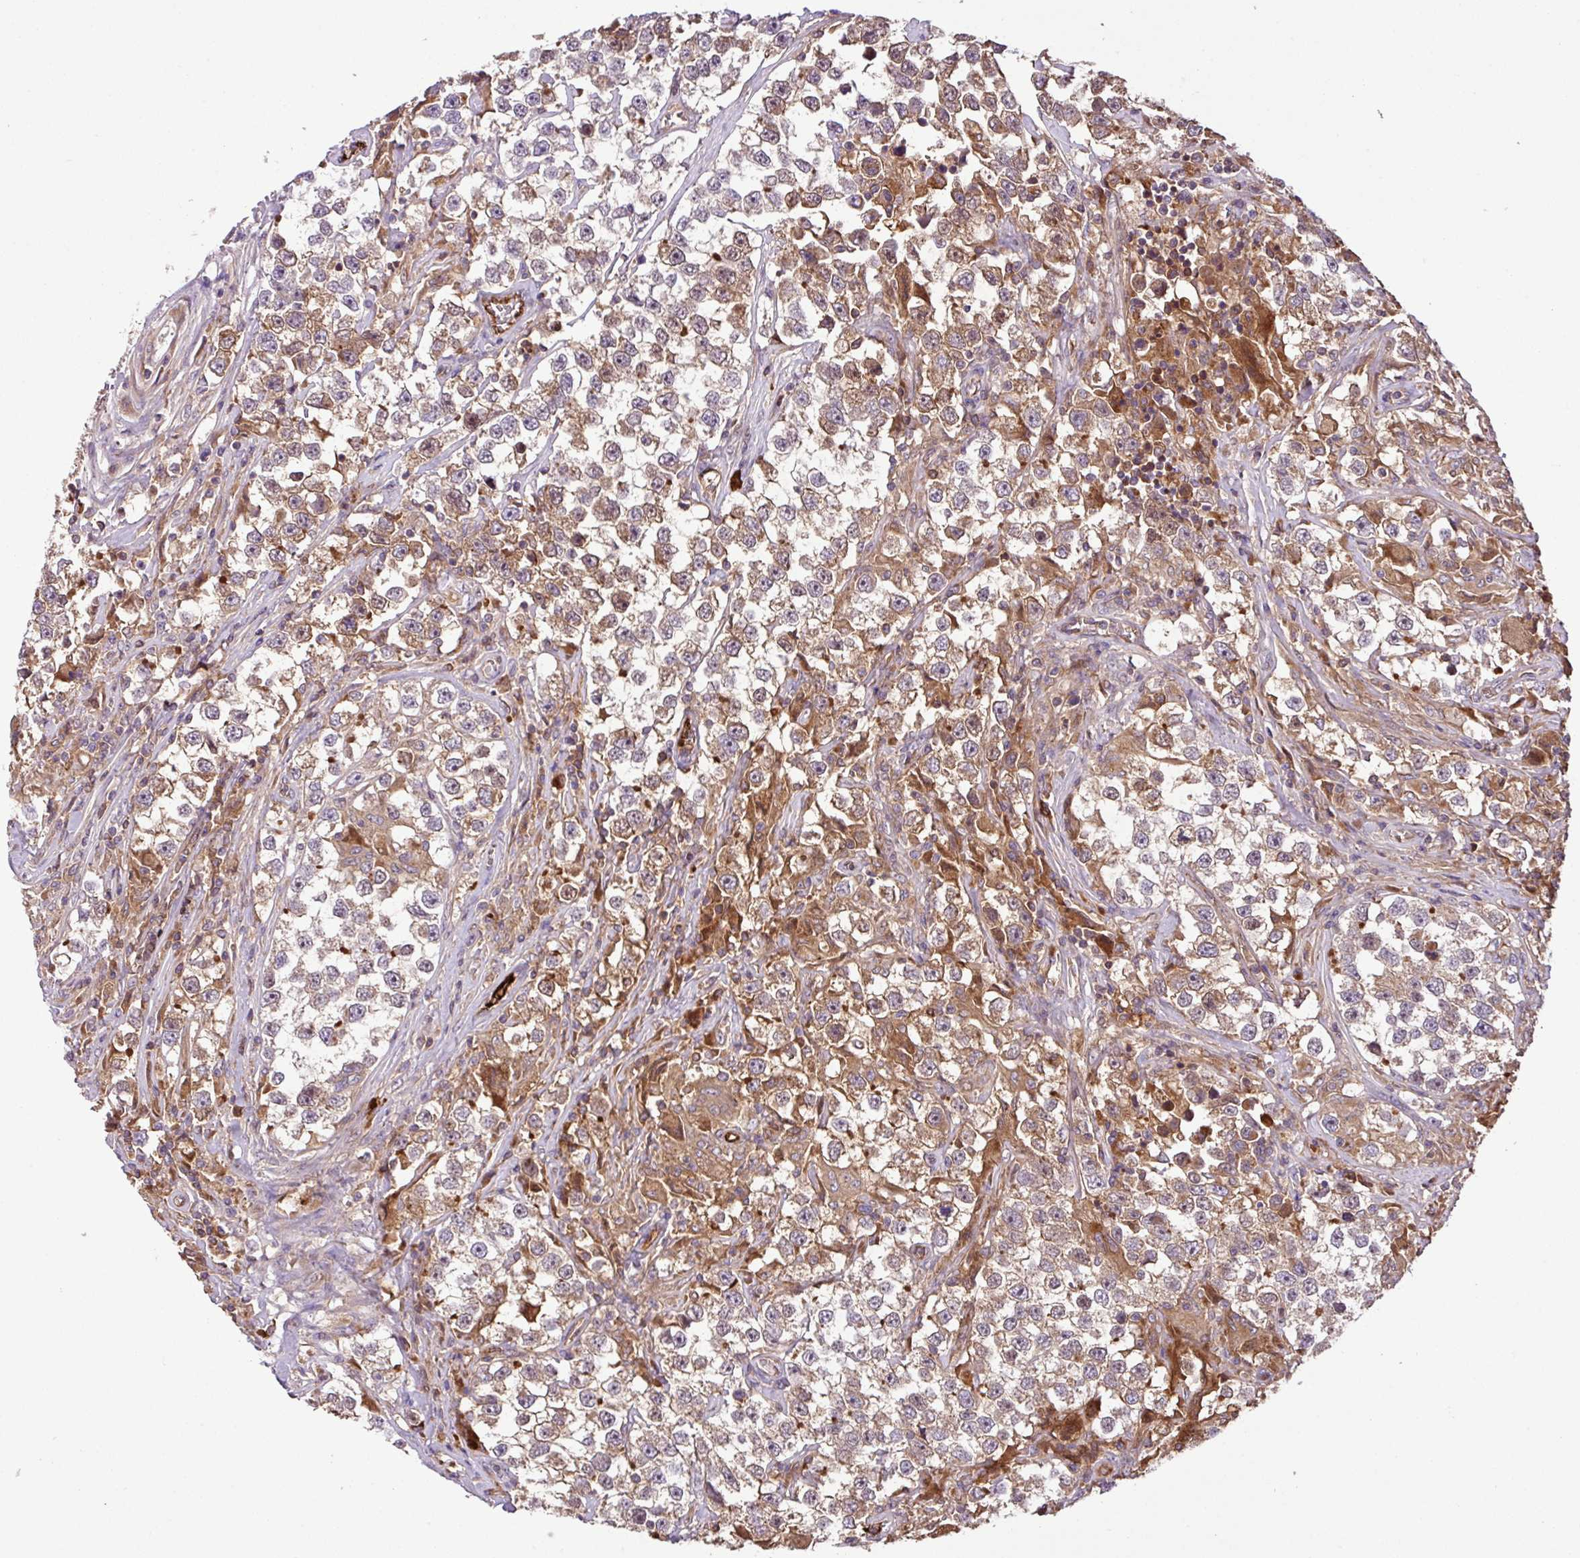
{"staining": {"intensity": "moderate", "quantity": "25%-75%", "location": "cytoplasmic/membranous"}, "tissue": "testis cancer", "cell_type": "Tumor cells", "image_type": "cancer", "snomed": [{"axis": "morphology", "description": "Seminoma, NOS"}, {"axis": "topography", "description": "Testis"}], "caption": "This micrograph demonstrates immunohistochemistry (IHC) staining of human testis cancer, with medium moderate cytoplasmic/membranous expression in about 25%-75% of tumor cells.", "gene": "ZNF266", "patient": {"sex": "male", "age": 46}}